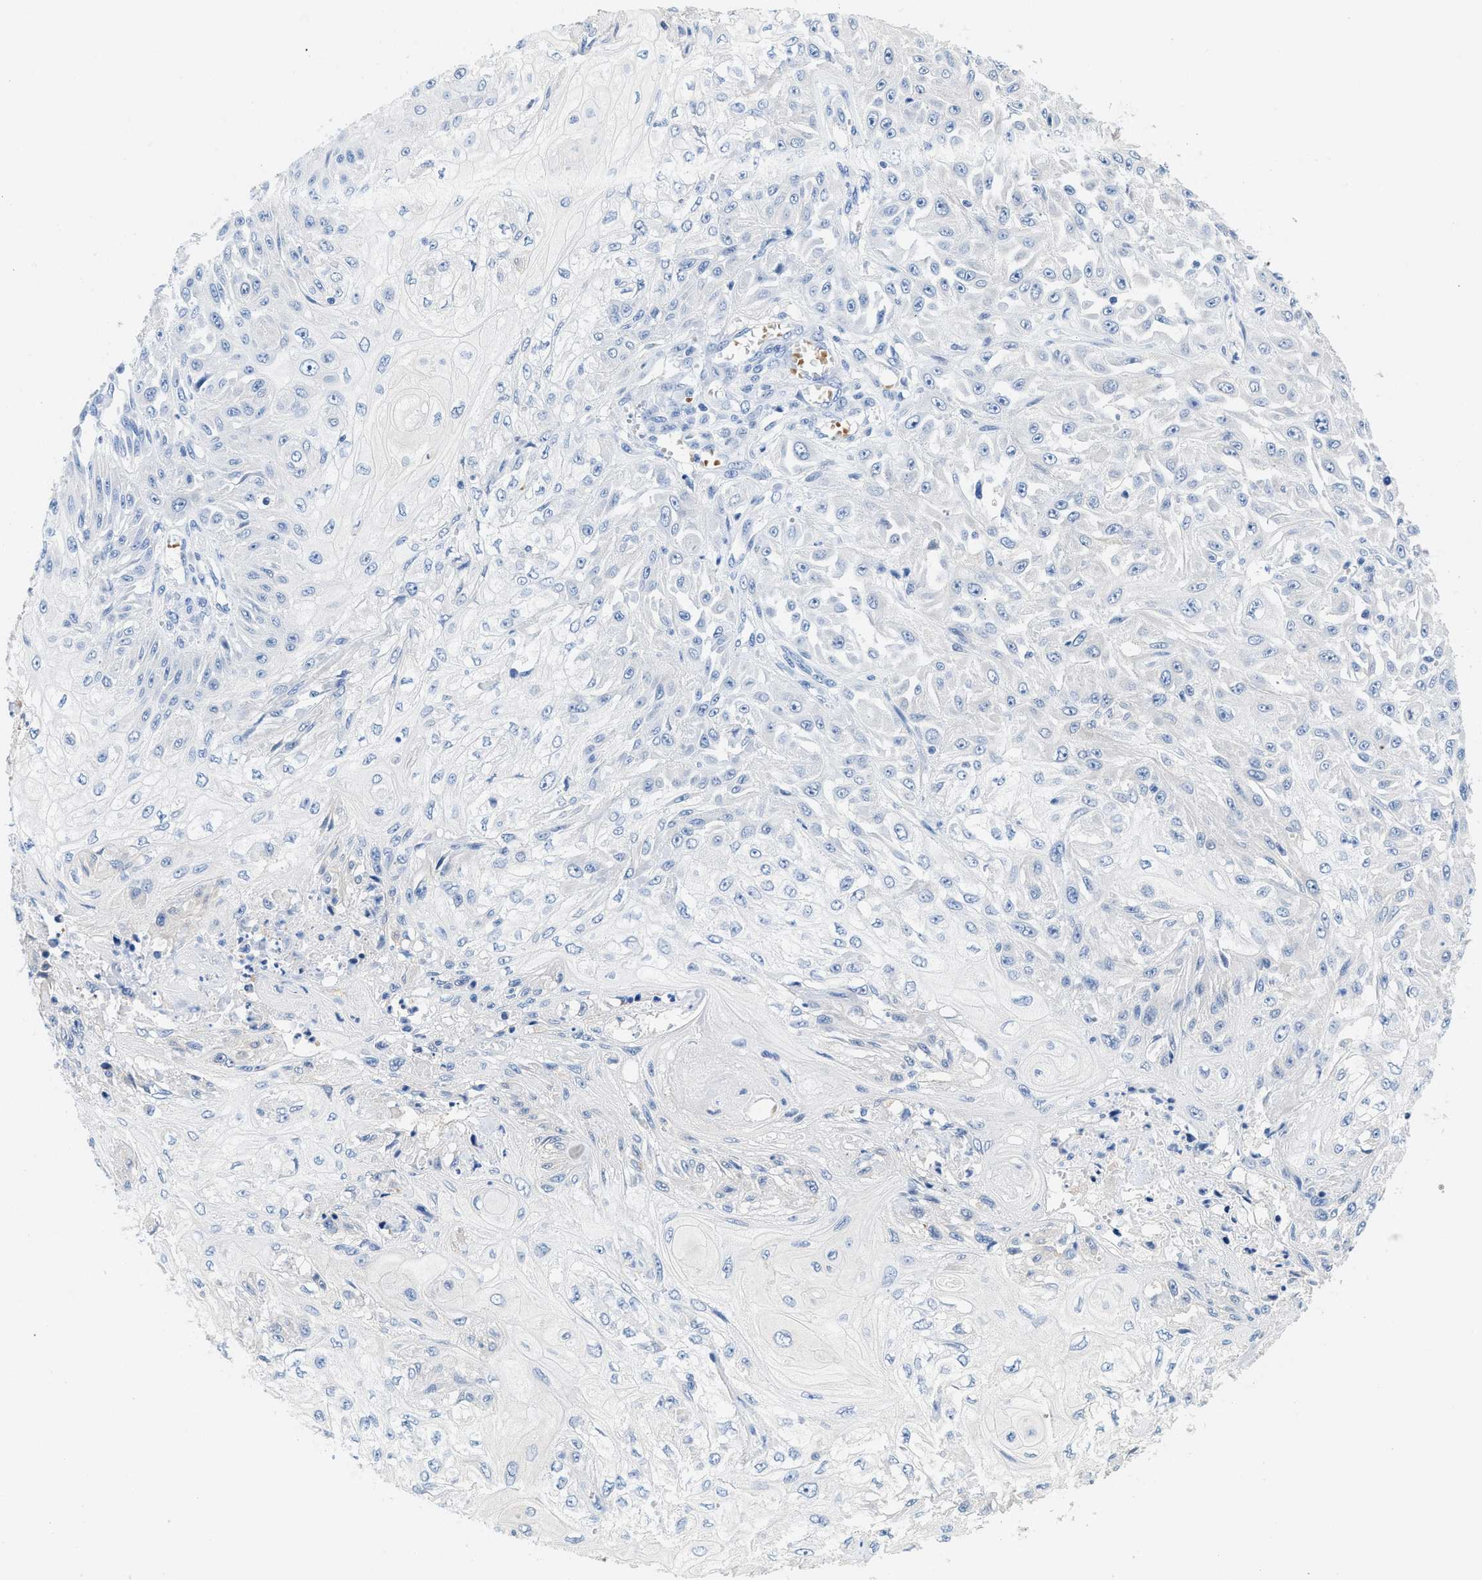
{"staining": {"intensity": "negative", "quantity": "none", "location": "none"}, "tissue": "skin cancer", "cell_type": "Tumor cells", "image_type": "cancer", "snomed": [{"axis": "morphology", "description": "Squamous cell carcinoma, NOS"}, {"axis": "morphology", "description": "Squamous cell carcinoma, metastatic, NOS"}, {"axis": "topography", "description": "Skin"}, {"axis": "topography", "description": "Lymph node"}], "caption": "Immunohistochemistry image of neoplastic tissue: human skin cancer stained with DAB exhibits no significant protein expression in tumor cells. (DAB immunohistochemistry visualized using brightfield microscopy, high magnification).", "gene": "BPGM", "patient": {"sex": "male", "age": 75}}